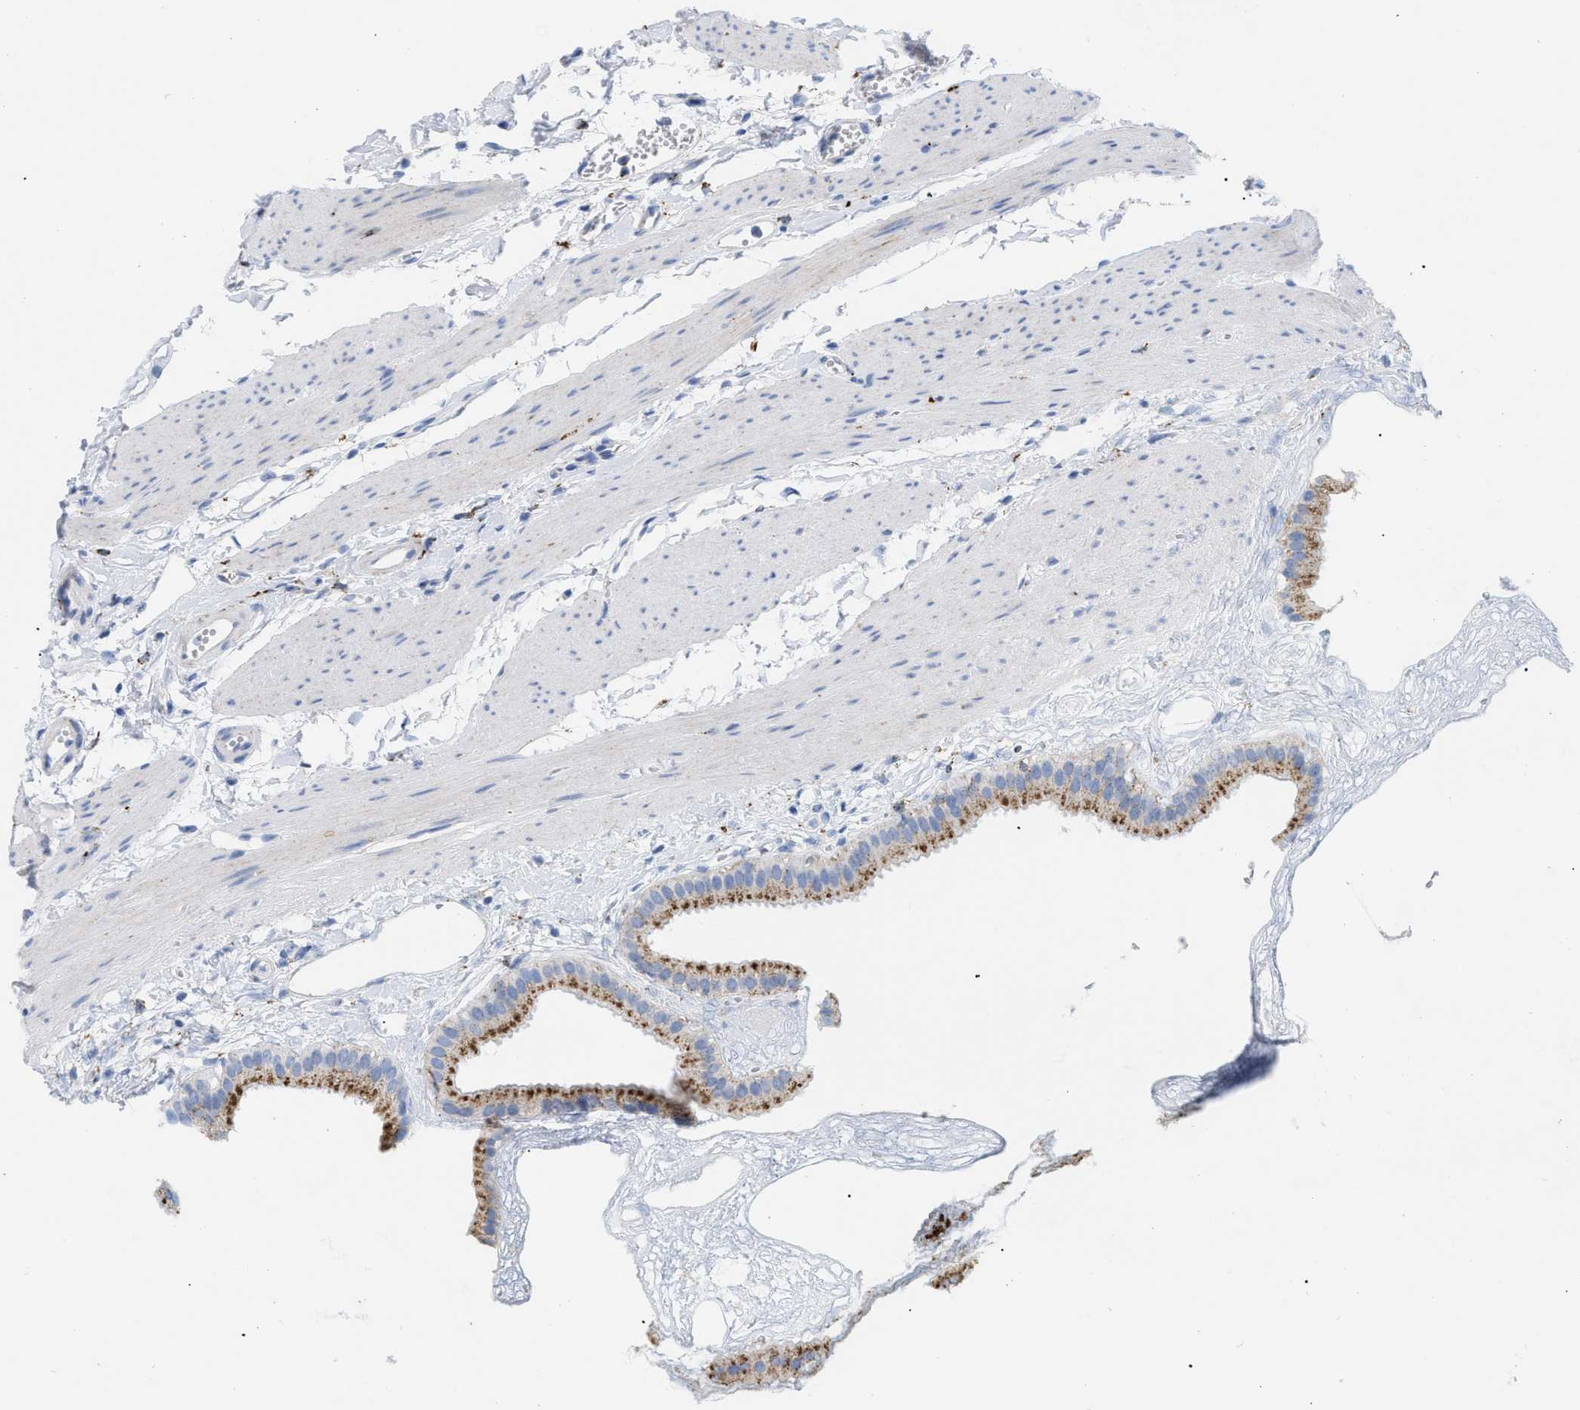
{"staining": {"intensity": "moderate", "quantity": ">75%", "location": "cytoplasmic/membranous"}, "tissue": "gallbladder", "cell_type": "Glandular cells", "image_type": "normal", "snomed": [{"axis": "morphology", "description": "Normal tissue, NOS"}, {"axis": "topography", "description": "Gallbladder"}], "caption": "This histopathology image displays immunohistochemistry staining of normal gallbladder, with medium moderate cytoplasmic/membranous expression in approximately >75% of glandular cells.", "gene": "DRAM2", "patient": {"sex": "female", "age": 64}}